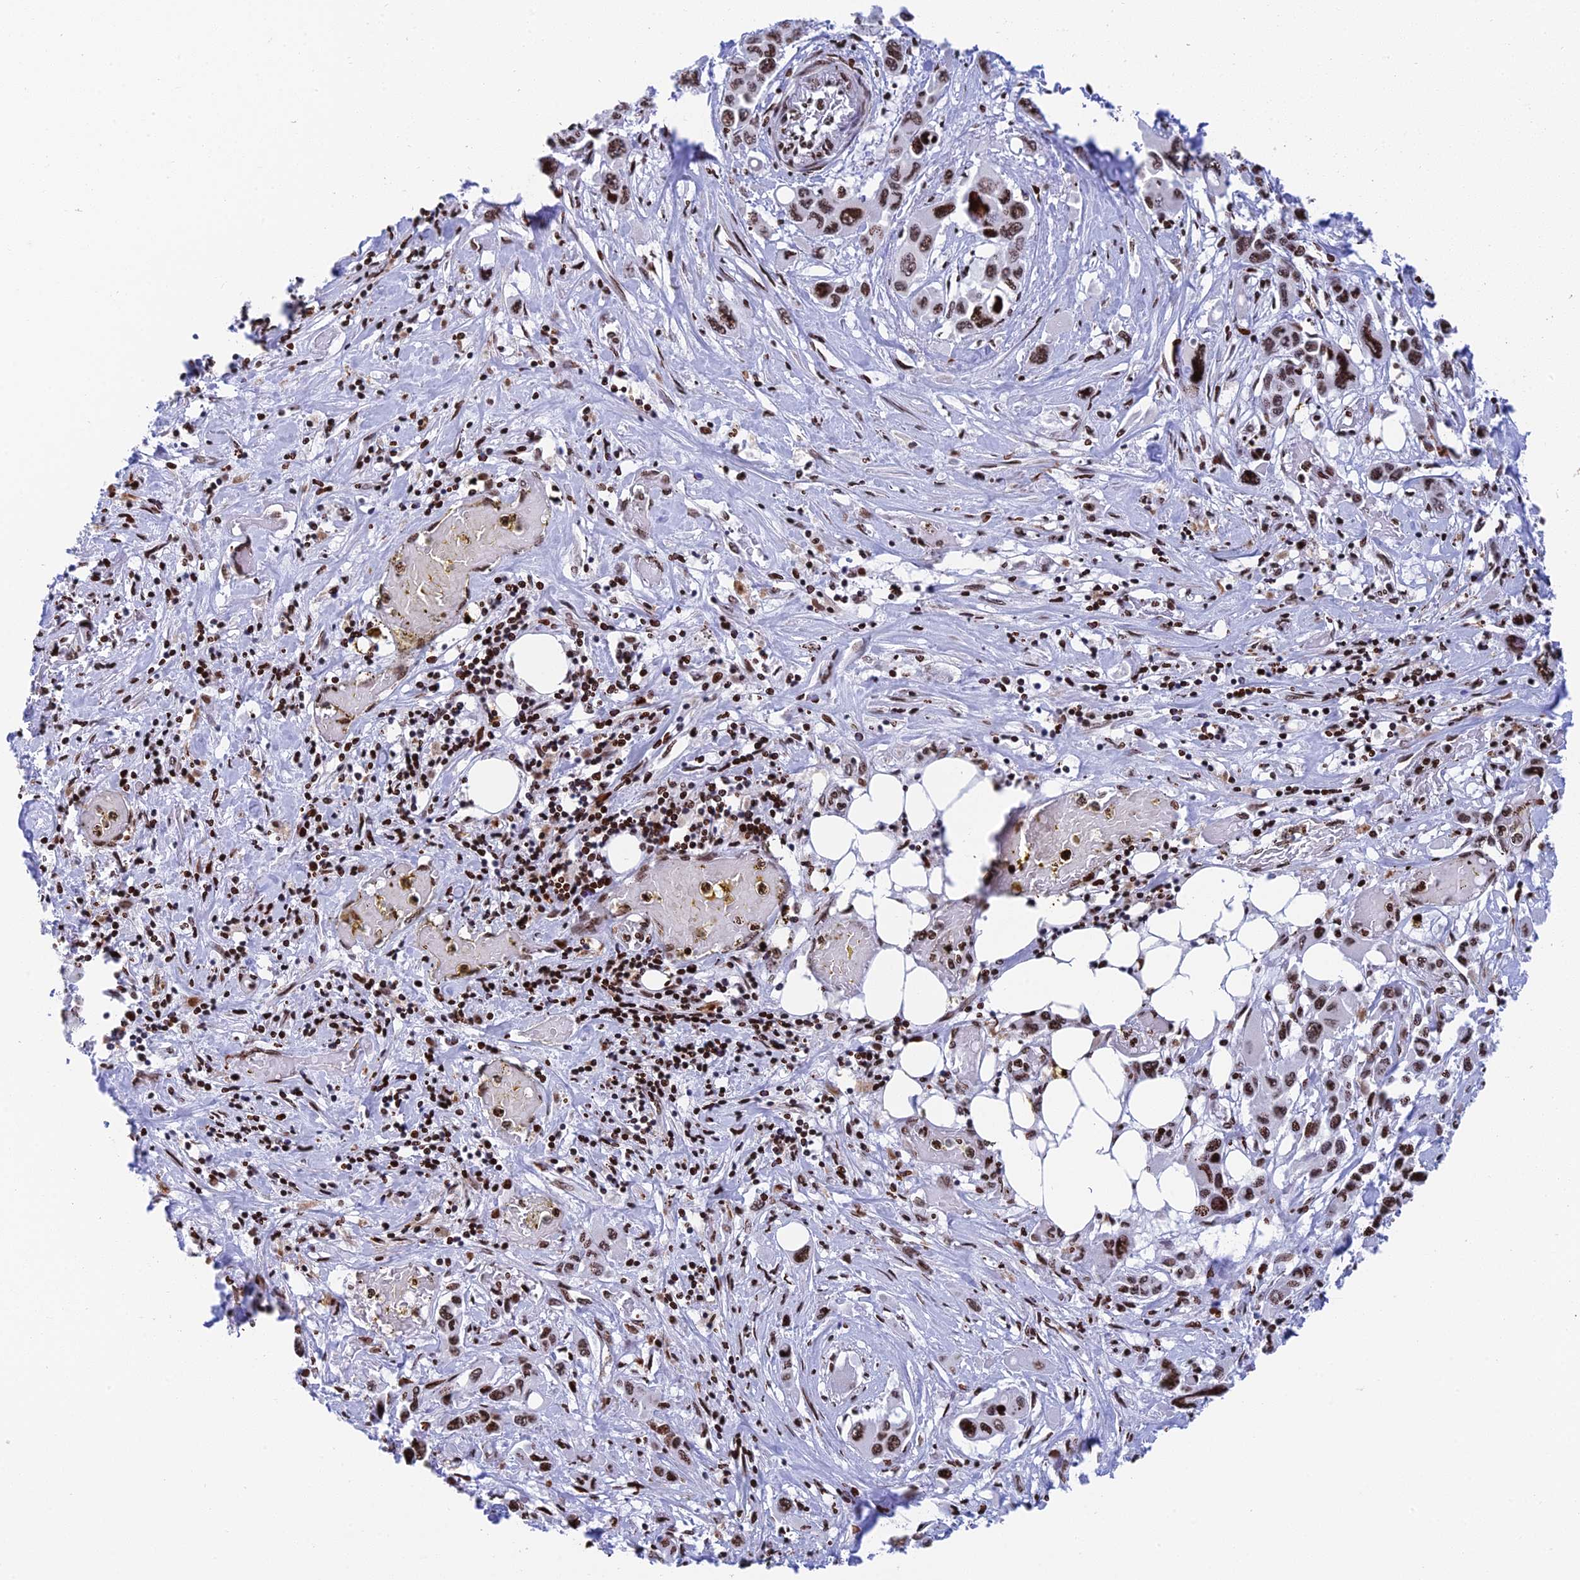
{"staining": {"intensity": "moderate", "quantity": ">75%", "location": "nuclear"}, "tissue": "pancreatic cancer", "cell_type": "Tumor cells", "image_type": "cancer", "snomed": [{"axis": "morphology", "description": "Adenocarcinoma, NOS"}, {"axis": "topography", "description": "Pancreas"}], "caption": "Protein staining of adenocarcinoma (pancreatic) tissue exhibits moderate nuclear staining in about >75% of tumor cells. (DAB (3,3'-diaminobenzidine) IHC, brown staining for protein, blue staining for nuclei).", "gene": "RPAP1", "patient": {"sex": "male", "age": 92}}